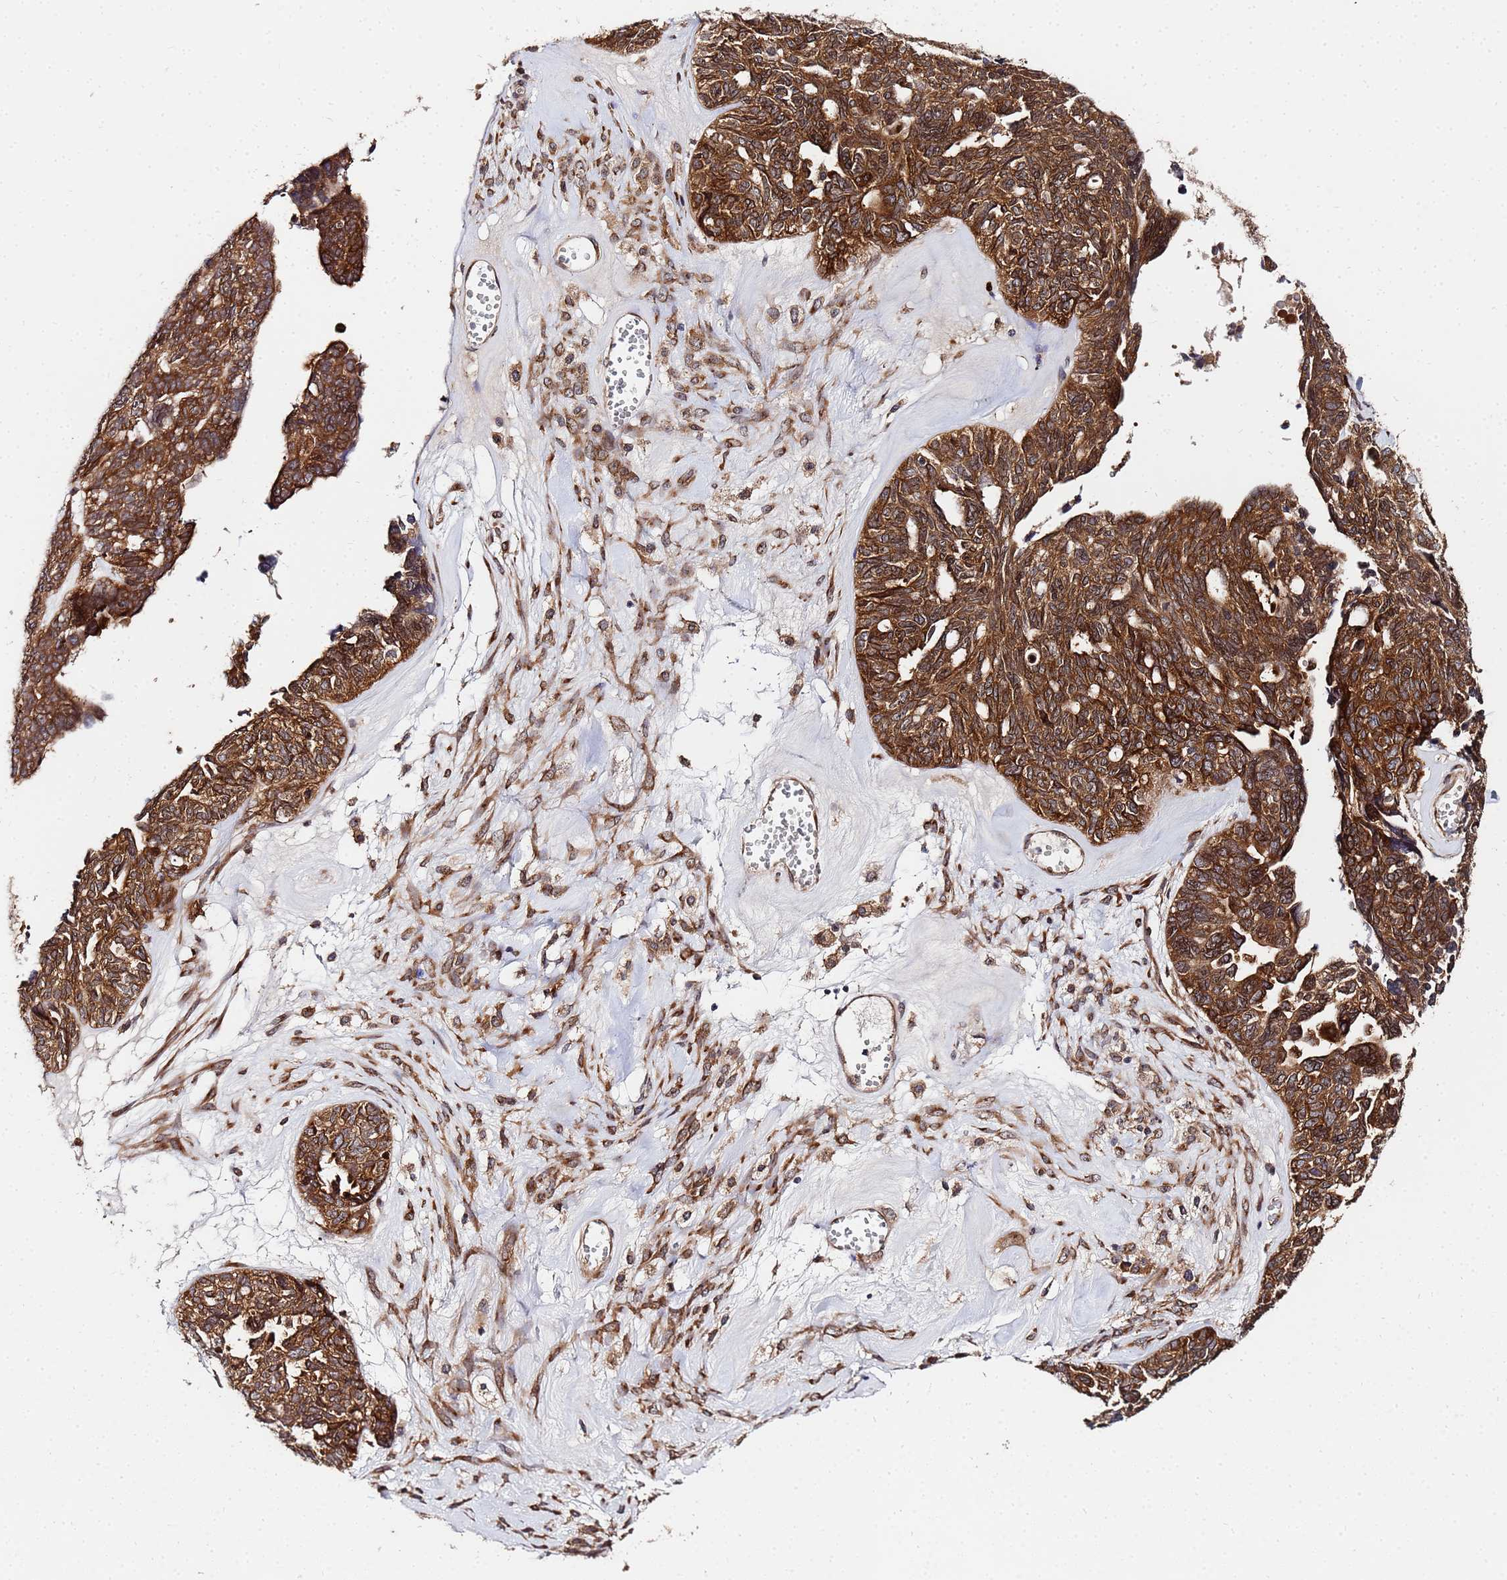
{"staining": {"intensity": "strong", "quantity": ">75%", "location": "cytoplasmic/membranous"}, "tissue": "ovarian cancer", "cell_type": "Tumor cells", "image_type": "cancer", "snomed": [{"axis": "morphology", "description": "Cystadenocarcinoma, serous, NOS"}, {"axis": "topography", "description": "Ovary"}], "caption": "IHC staining of ovarian cancer (serous cystadenocarcinoma), which reveals high levels of strong cytoplasmic/membranous positivity in approximately >75% of tumor cells indicating strong cytoplasmic/membranous protein expression. The staining was performed using DAB (brown) for protein detection and nuclei were counterstained in hematoxylin (blue).", "gene": "UNC93B1", "patient": {"sex": "female", "age": 79}}